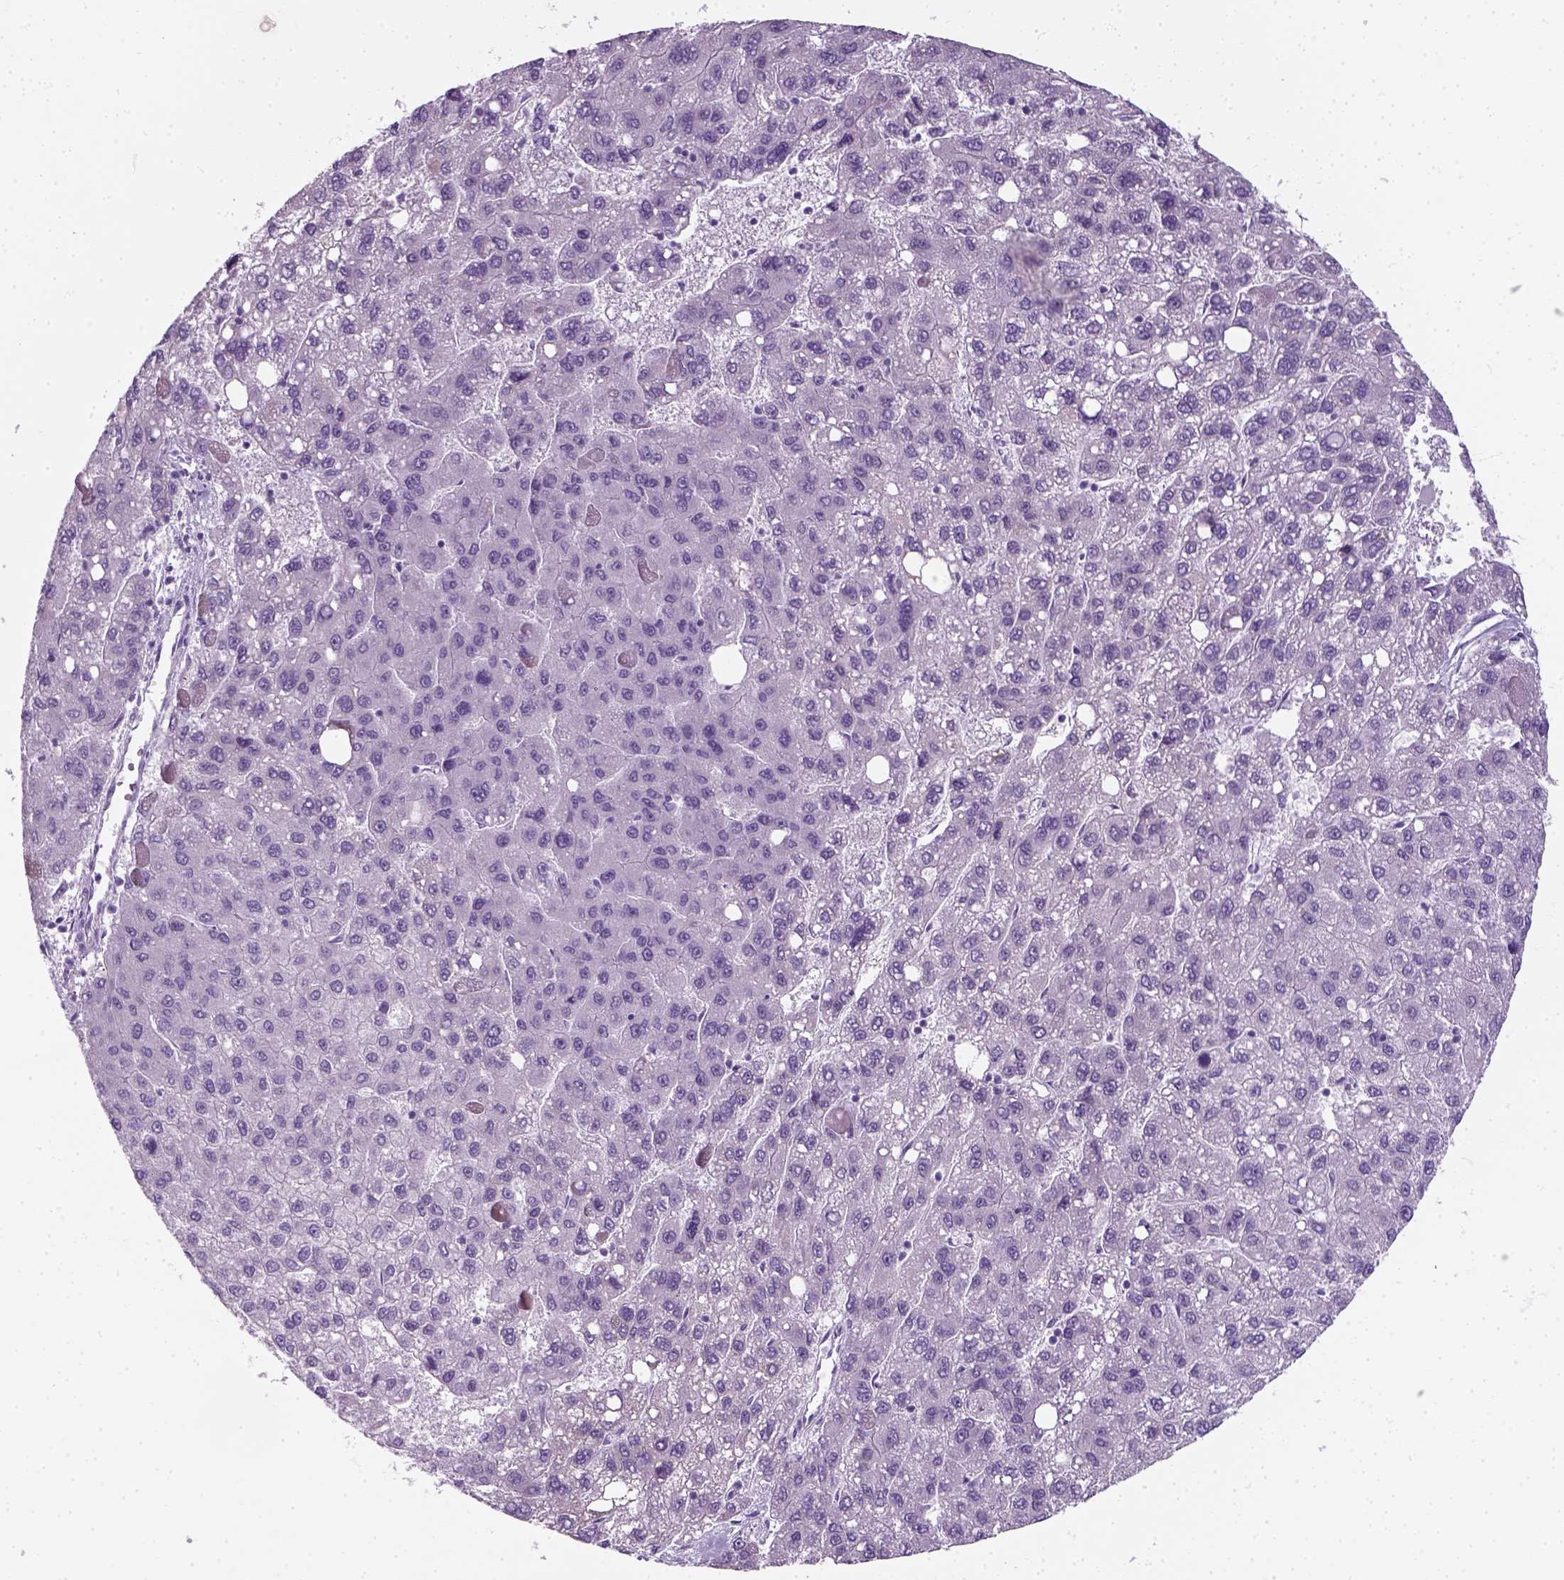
{"staining": {"intensity": "negative", "quantity": "none", "location": "none"}, "tissue": "liver cancer", "cell_type": "Tumor cells", "image_type": "cancer", "snomed": [{"axis": "morphology", "description": "Carcinoma, Hepatocellular, NOS"}, {"axis": "topography", "description": "Liver"}], "caption": "This photomicrograph is of liver cancer stained with IHC to label a protein in brown with the nuclei are counter-stained blue. There is no positivity in tumor cells.", "gene": "SLC12A5", "patient": {"sex": "female", "age": 82}}